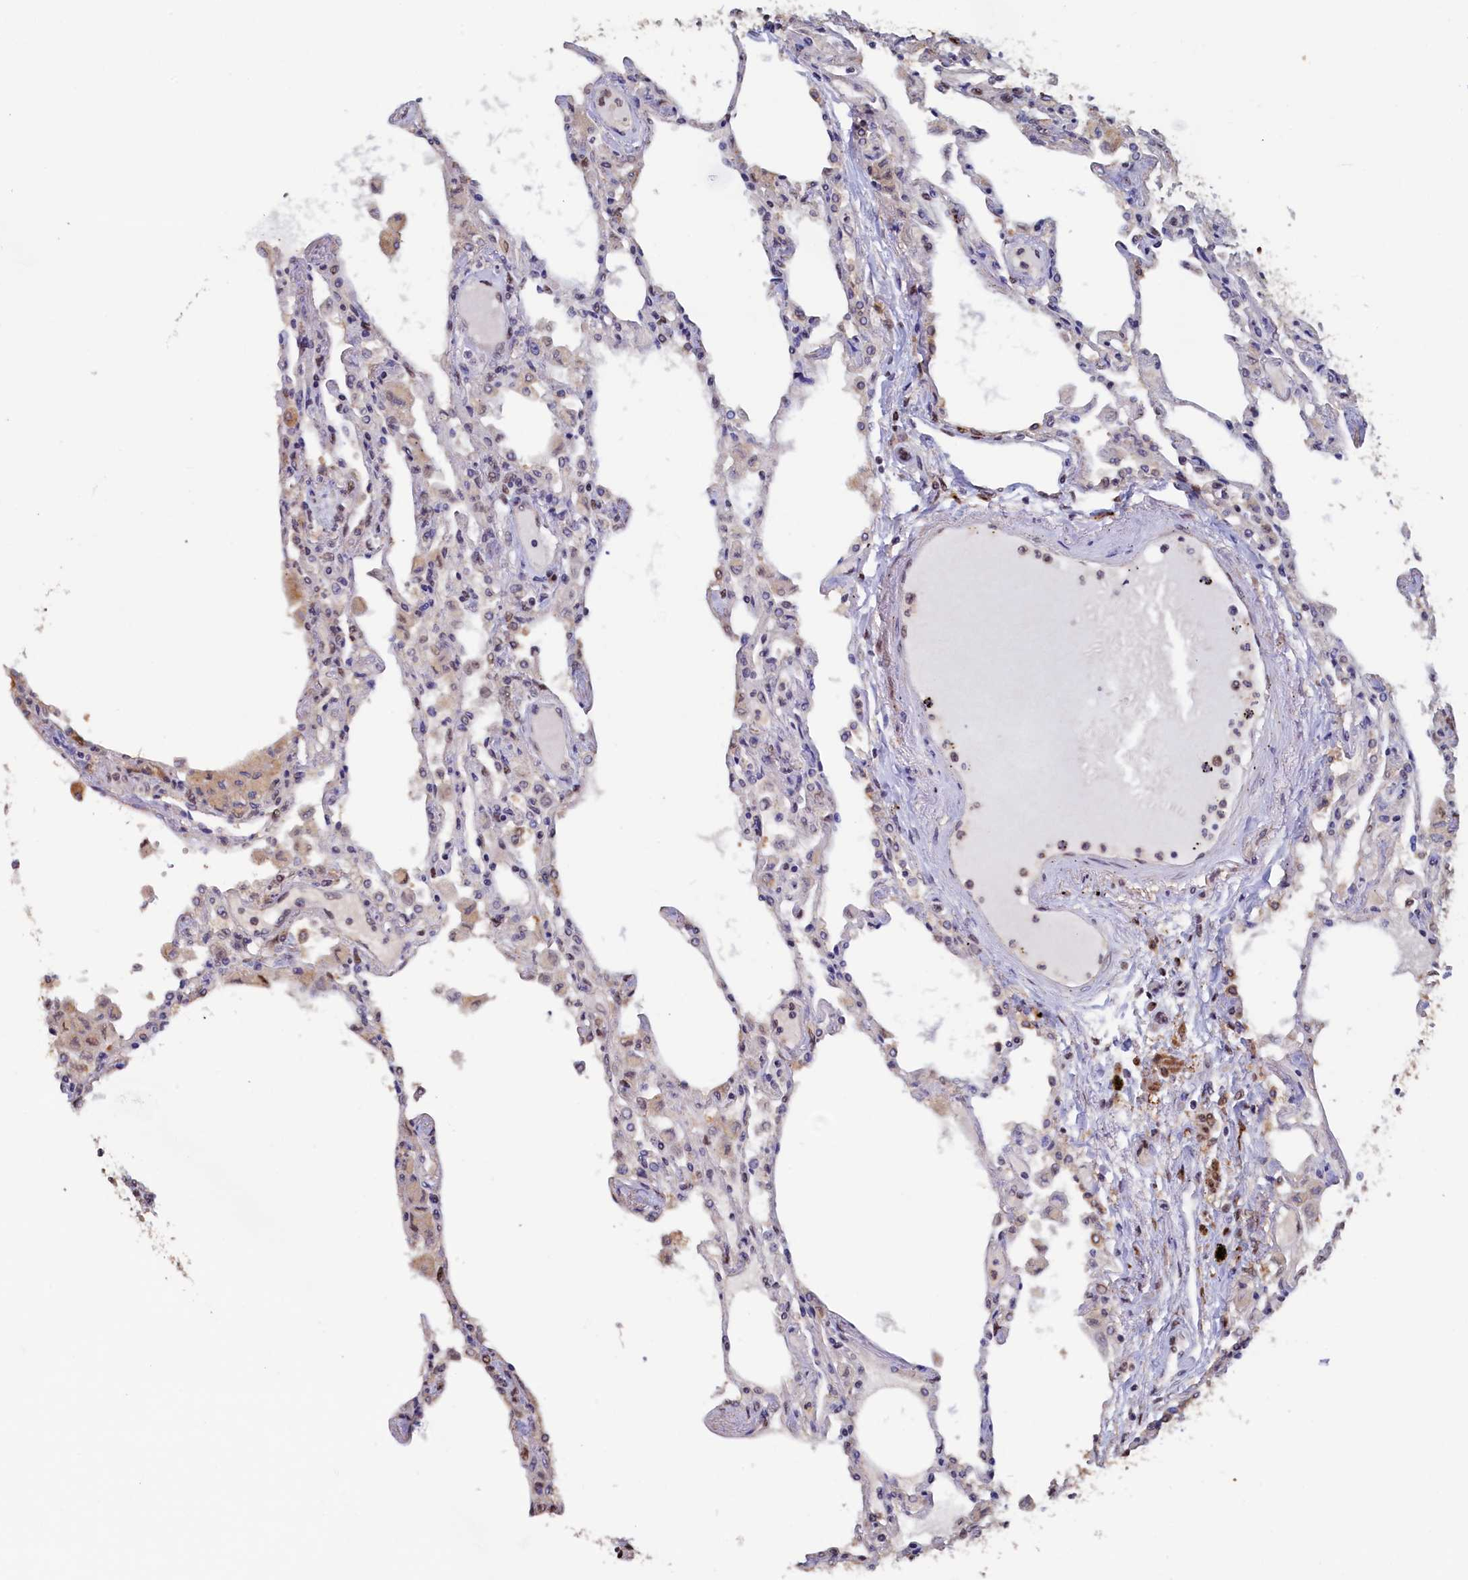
{"staining": {"intensity": "moderate", "quantity": "<25%", "location": "nuclear"}, "tissue": "lung", "cell_type": "Alveolar cells", "image_type": "normal", "snomed": [{"axis": "morphology", "description": "Normal tissue, NOS"}, {"axis": "topography", "description": "Bronchus"}, {"axis": "topography", "description": "Lung"}], "caption": "A histopathology image of lung stained for a protein exhibits moderate nuclear brown staining in alveolar cells.", "gene": "AHCY", "patient": {"sex": "female", "age": 49}}